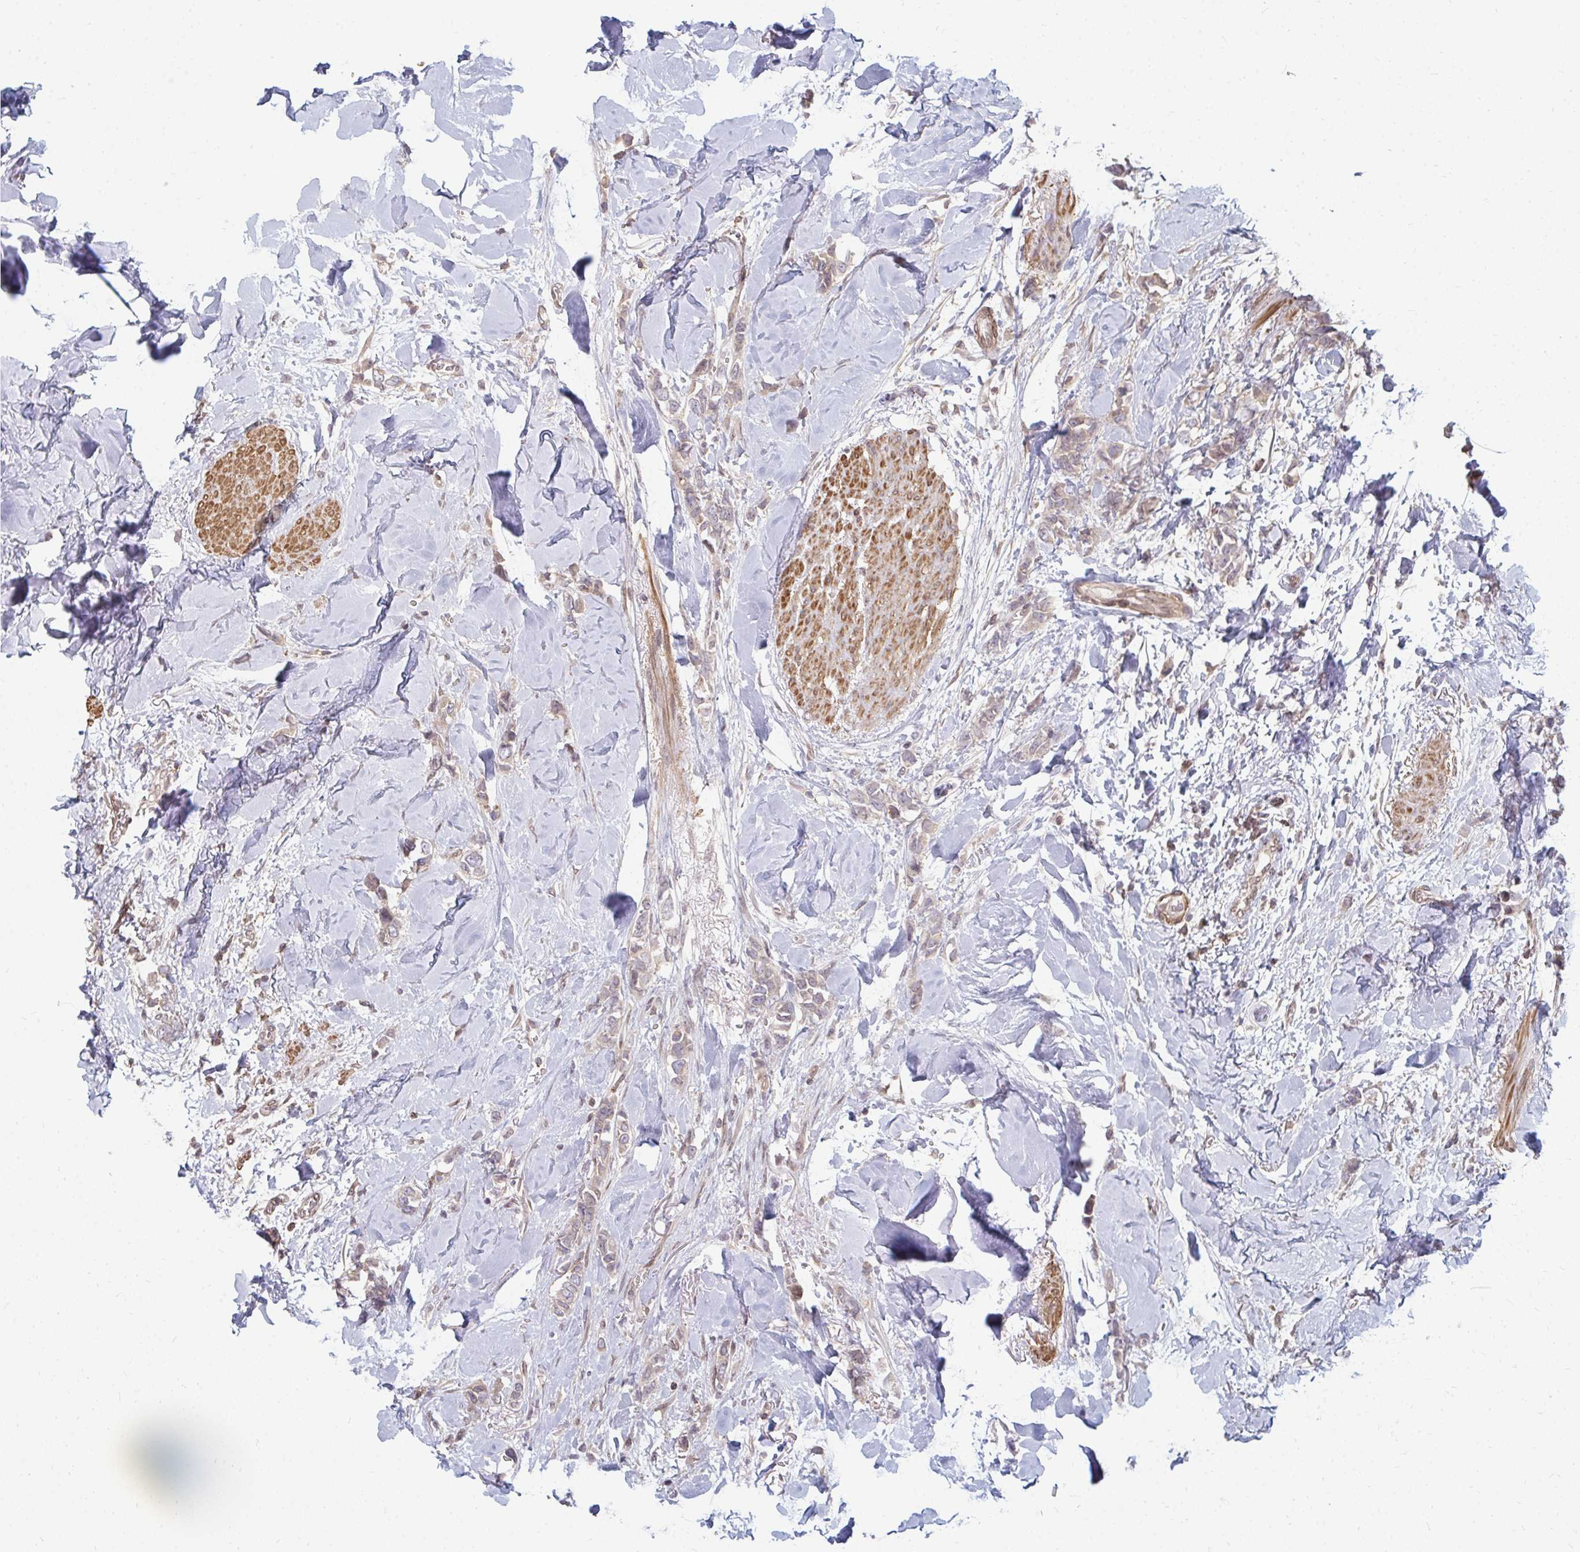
{"staining": {"intensity": "weak", "quantity": "25%-75%", "location": "cytoplasmic/membranous"}, "tissue": "breast cancer", "cell_type": "Tumor cells", "image_type": "cancer", "snomed": [{"axis": "morphology", "description": "Lobular carcinoma"}, {"axis": "topography", "description": "Breast"}], "caption": "The micrograph reveals a brown stain indicating the presence of a protein in the cytoplasmic/membranous of tumor cells in breast cancer.", "gene": "GPC5", "patient": {"sex": "female", "age": 91}}